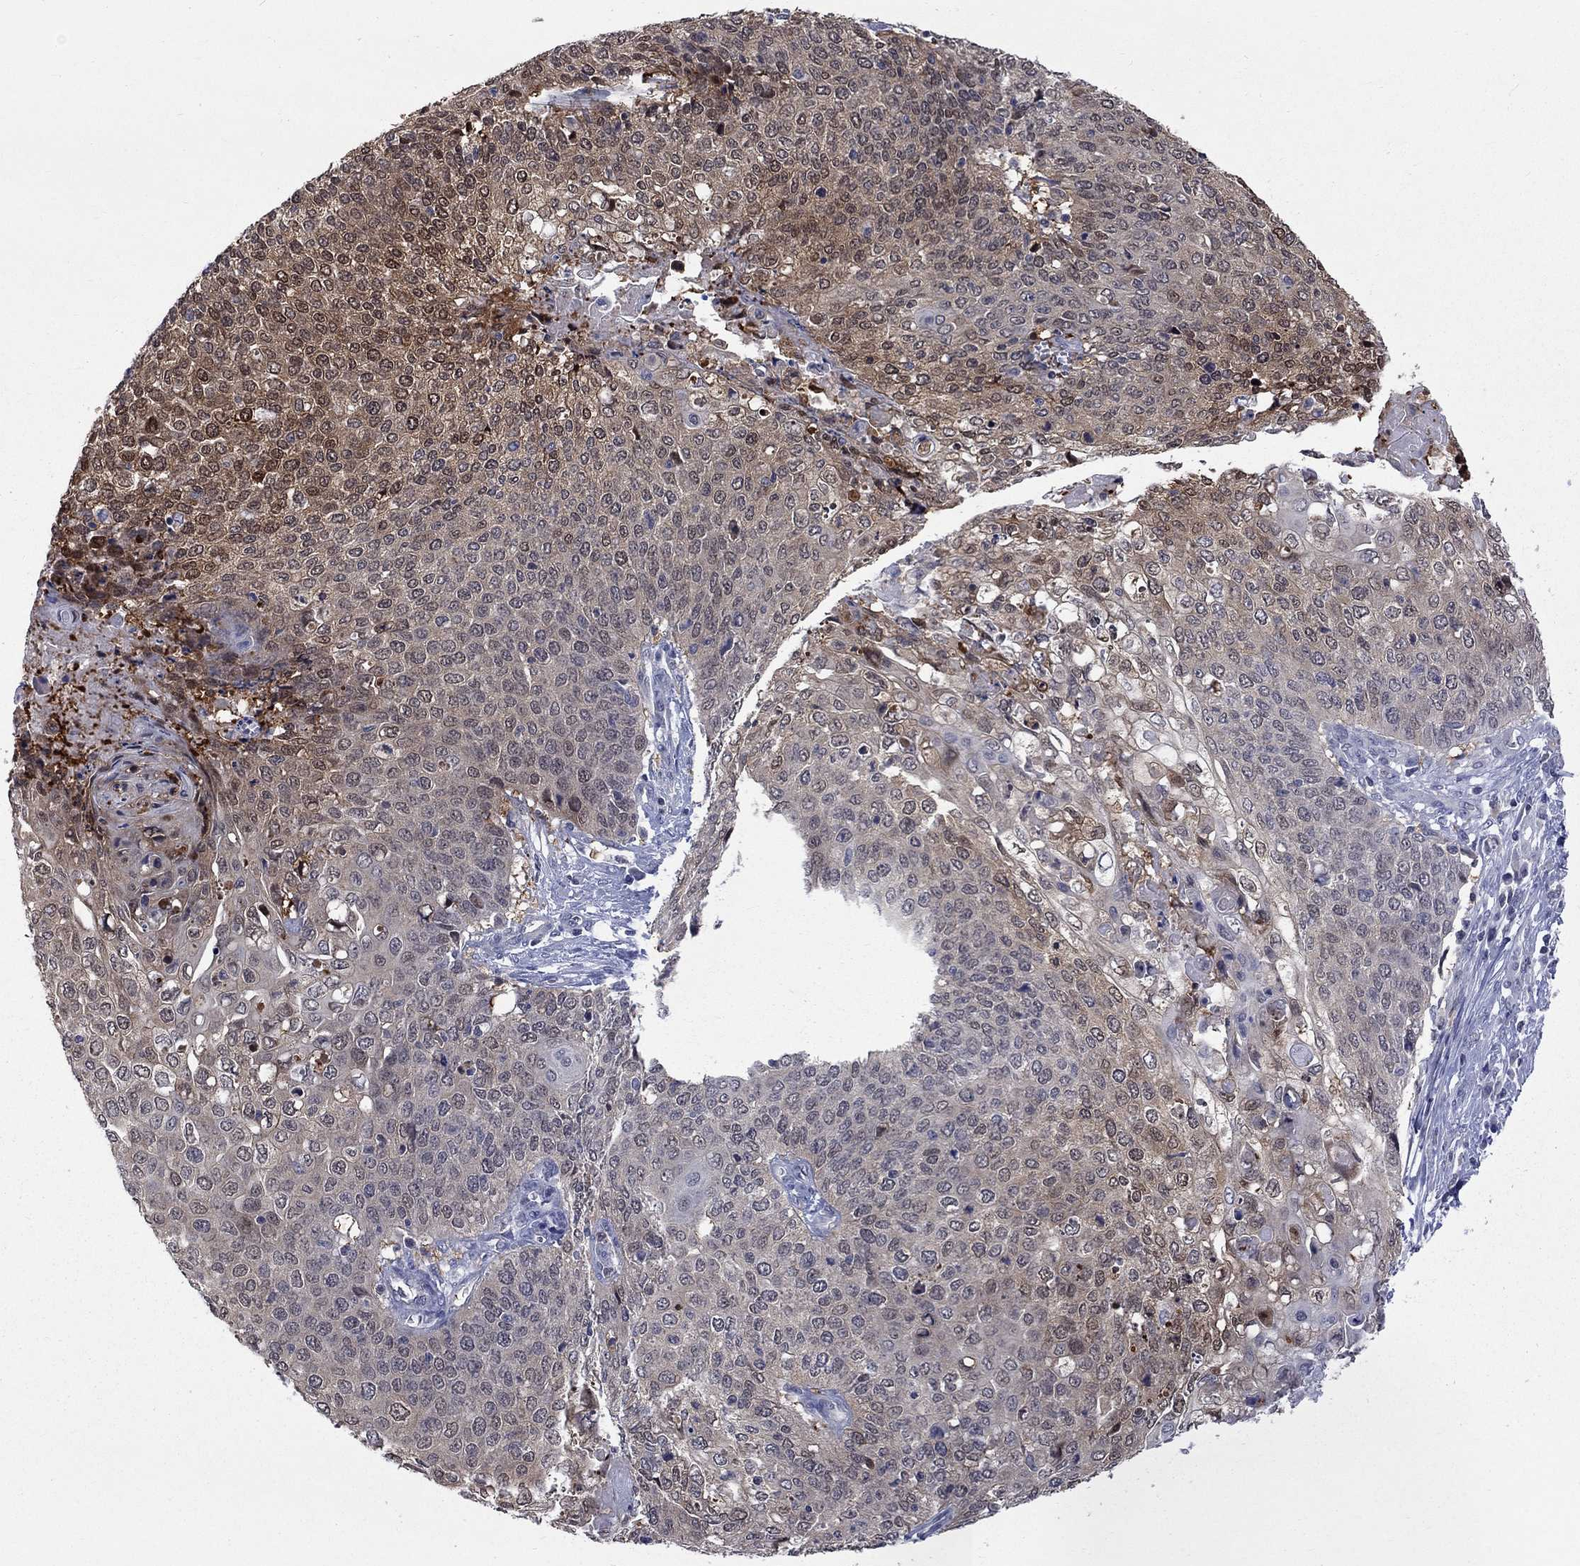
{"staining": {"intensity": "moderate", "quantity": "25%-75%", "location": "cytoplasmic/membranous"}, "tissue": "cervical cancer", "cell_type": "Tumor cells", "image_type": "cancer", "snomed": [{"axis": "morphology", "description": "Squamous cell carcinoma, NOS"}, {"axis": "topography", "description": "Cervix"}], "caption": "Moderate cytoplasmic/membranous expression is appreciated in approximately 25%-75% of tumor cells in cervical cancer.", "gene": "HKDC1", "patient": {"sex": "female", "age": 39}}